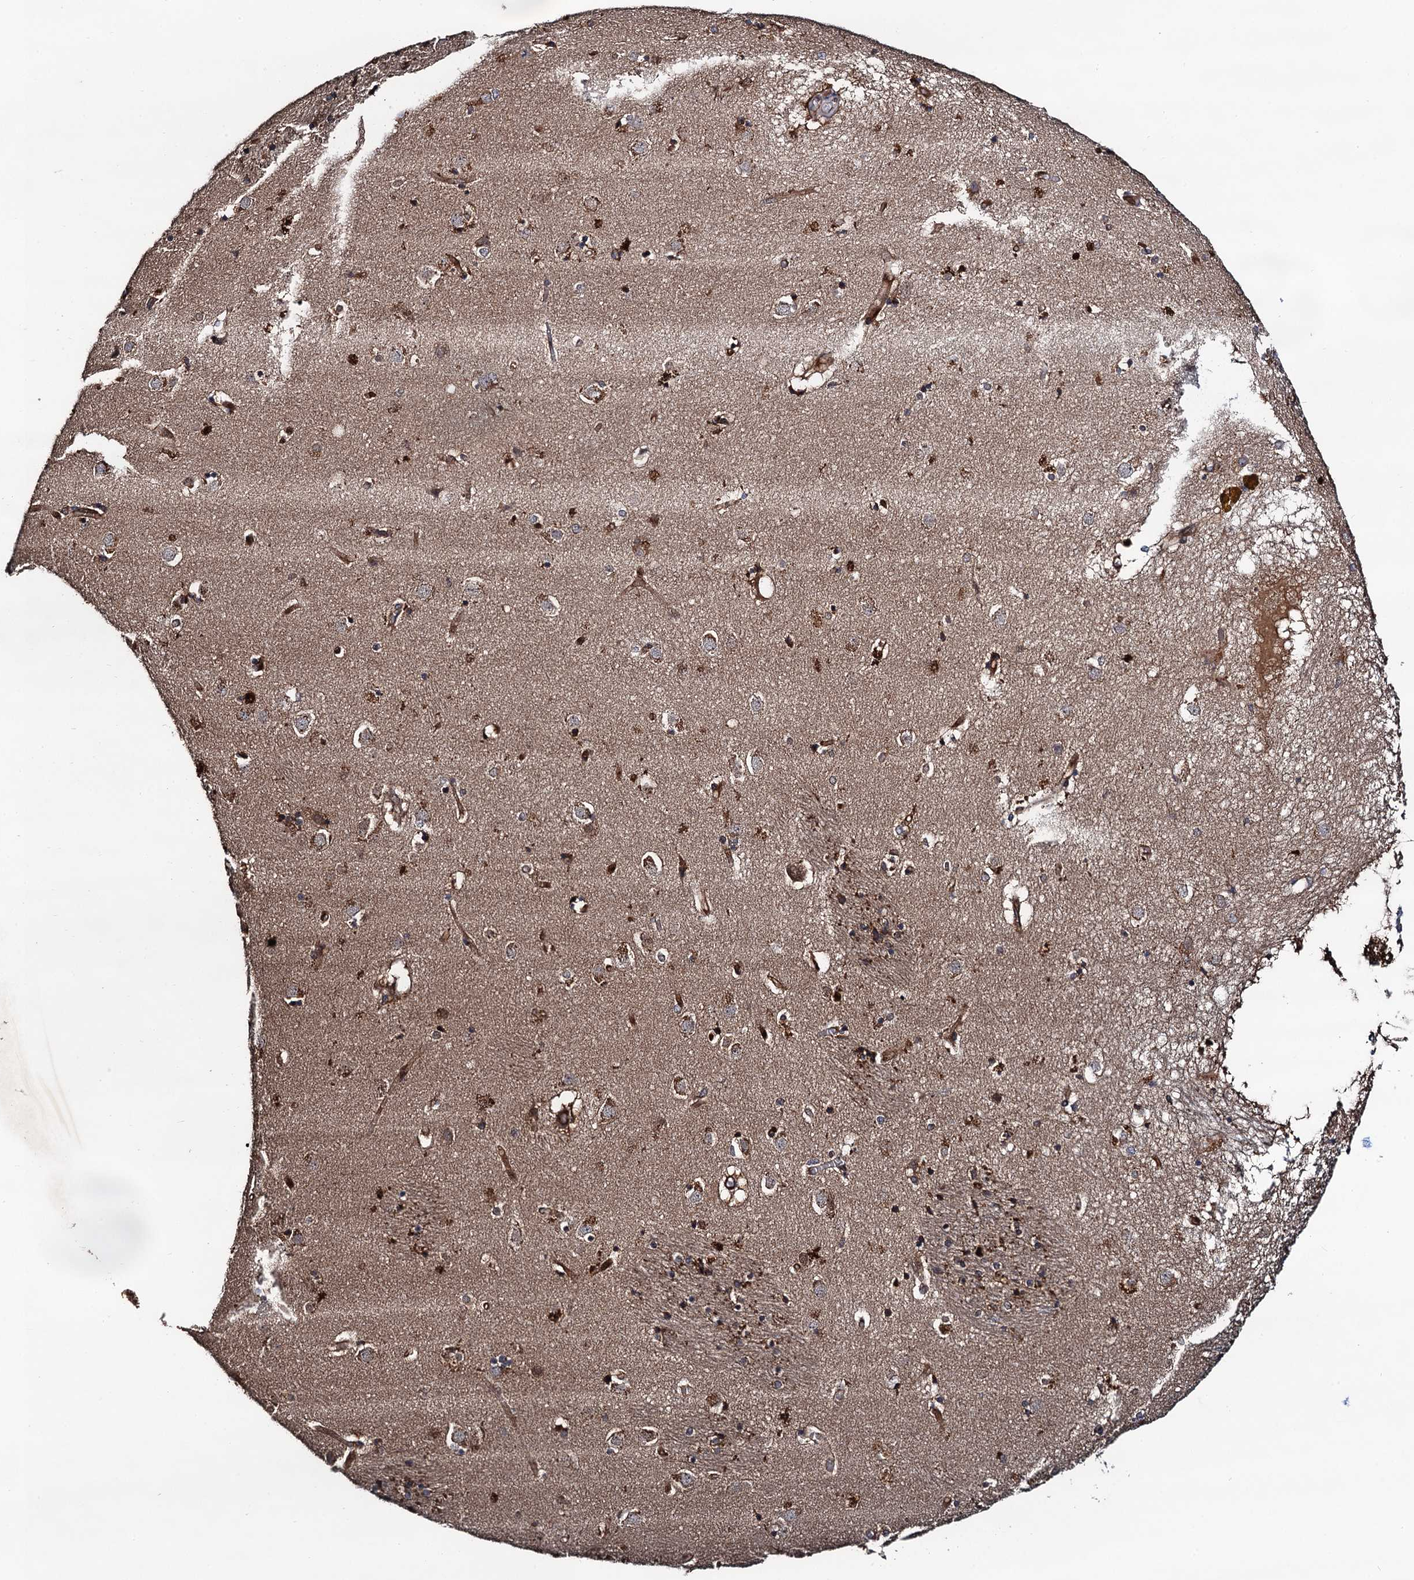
{"staining": {"intensity": "moderate", "quantity": "<25%", "location": "cytoplasmic/membranous"}, "tissue": "caudate", "cell_type": "Glial cells", "image_type": "normal", "snomed": [{"axis": "morphology", "description": "Normal tissue, NOS"}, {"axis": "topography", "description": "Lateral ventricle wall"}], "caption": "IHC micrograph of normal human caudate stained for a protein (brown), which reveals low levels of moderate cytoplasmic/membranous positivity in approximately <25% of glial cells.", "gene": "TMEM39B", "patient": {"sex": "male", "age": 70}}